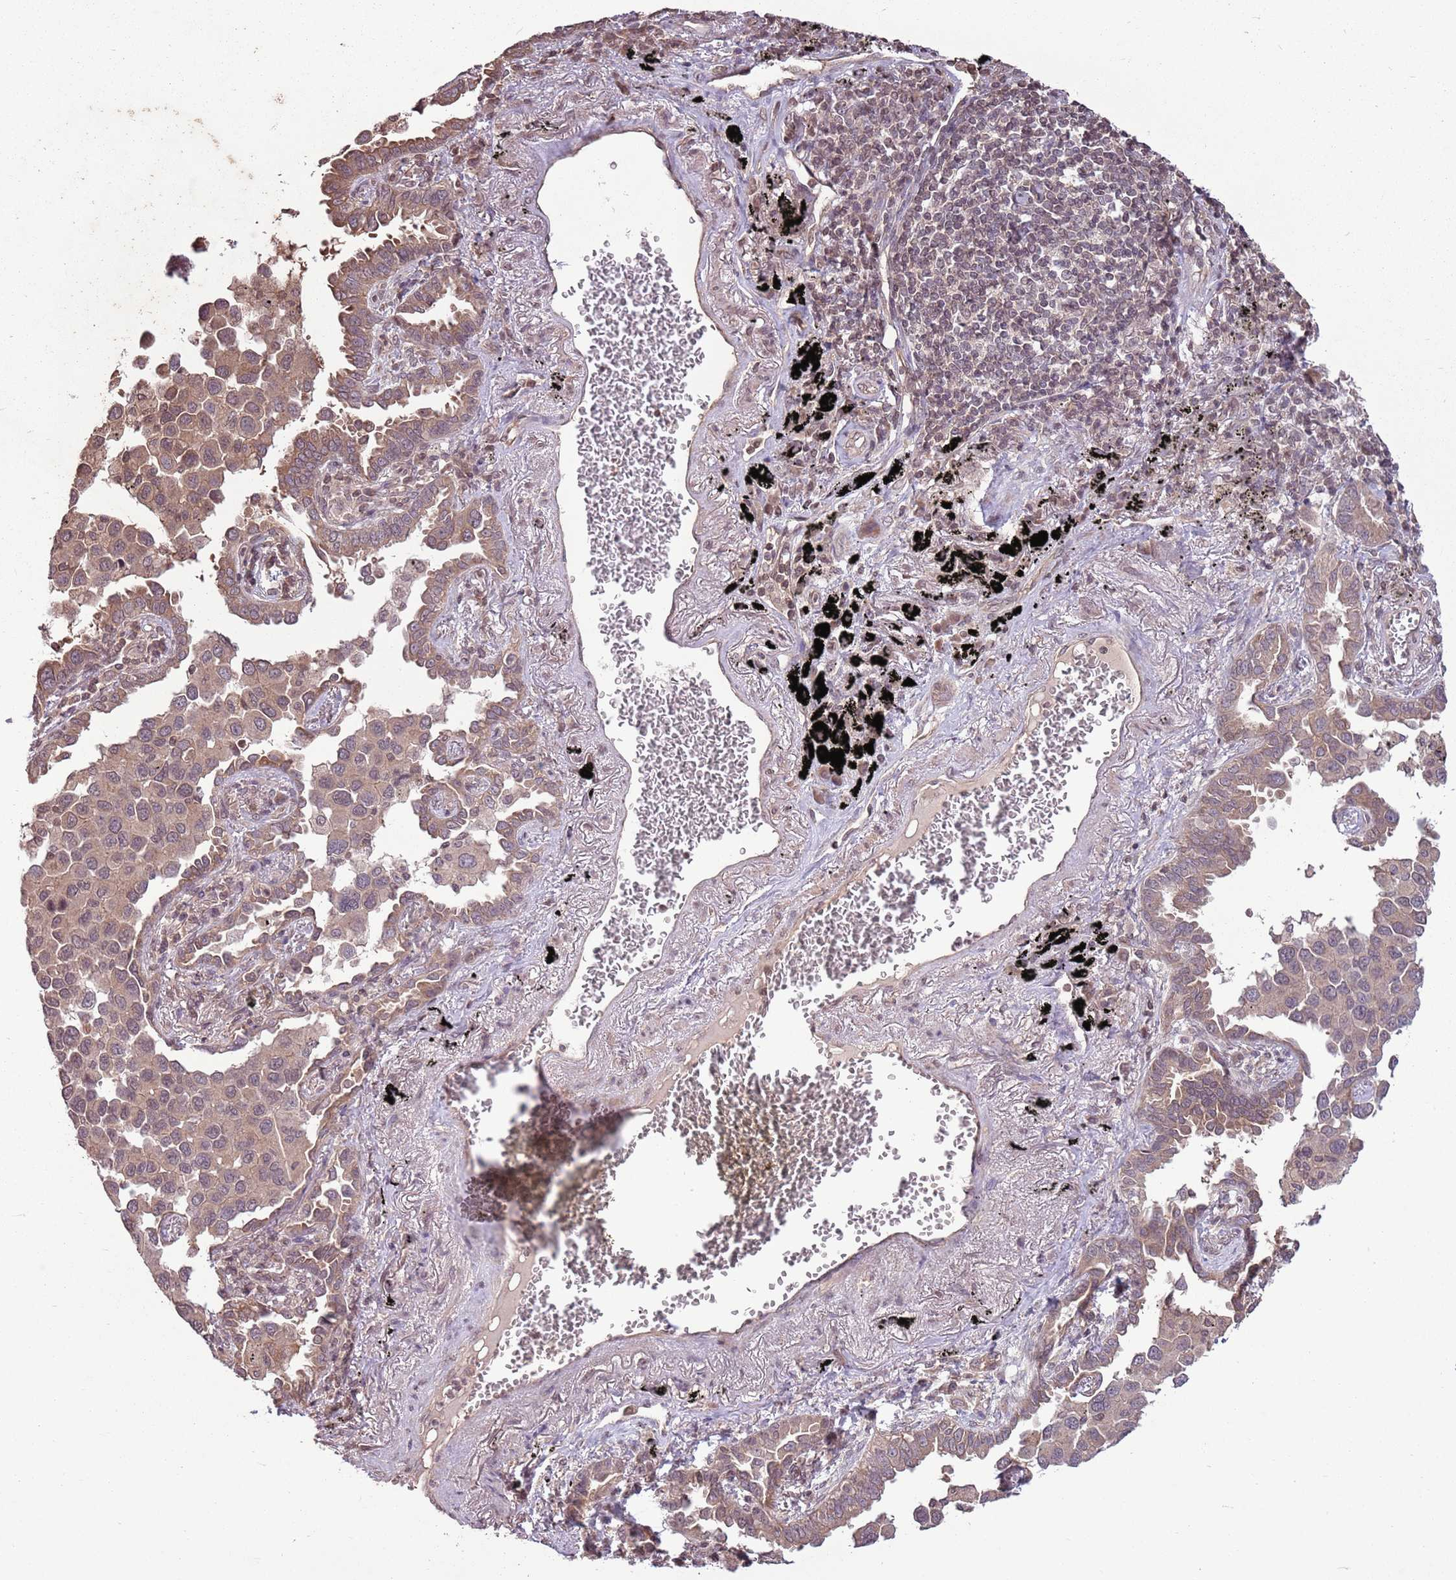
{"staining": {"intensity": "moderate", "quantity": ">75%", "location": "cytoplasmic/membranous"}, "tissue": "lung cancer", "cell_type": "Tumor cells", "image_type": "cancer", "snomed": [{"axis": "morphology", "description": "Adenocarcinoma, NOS"}, {"axis": "topography", "description": "Lung"}], "caption": "There is medium levels of moderate cytoplasmic/membranous staining in tumor cells of lung cancer, as demonstrated by immunohistochemical staining (brown color).", "gene": "CAPN9", "patient": {"sex": "male", "age": 67}}